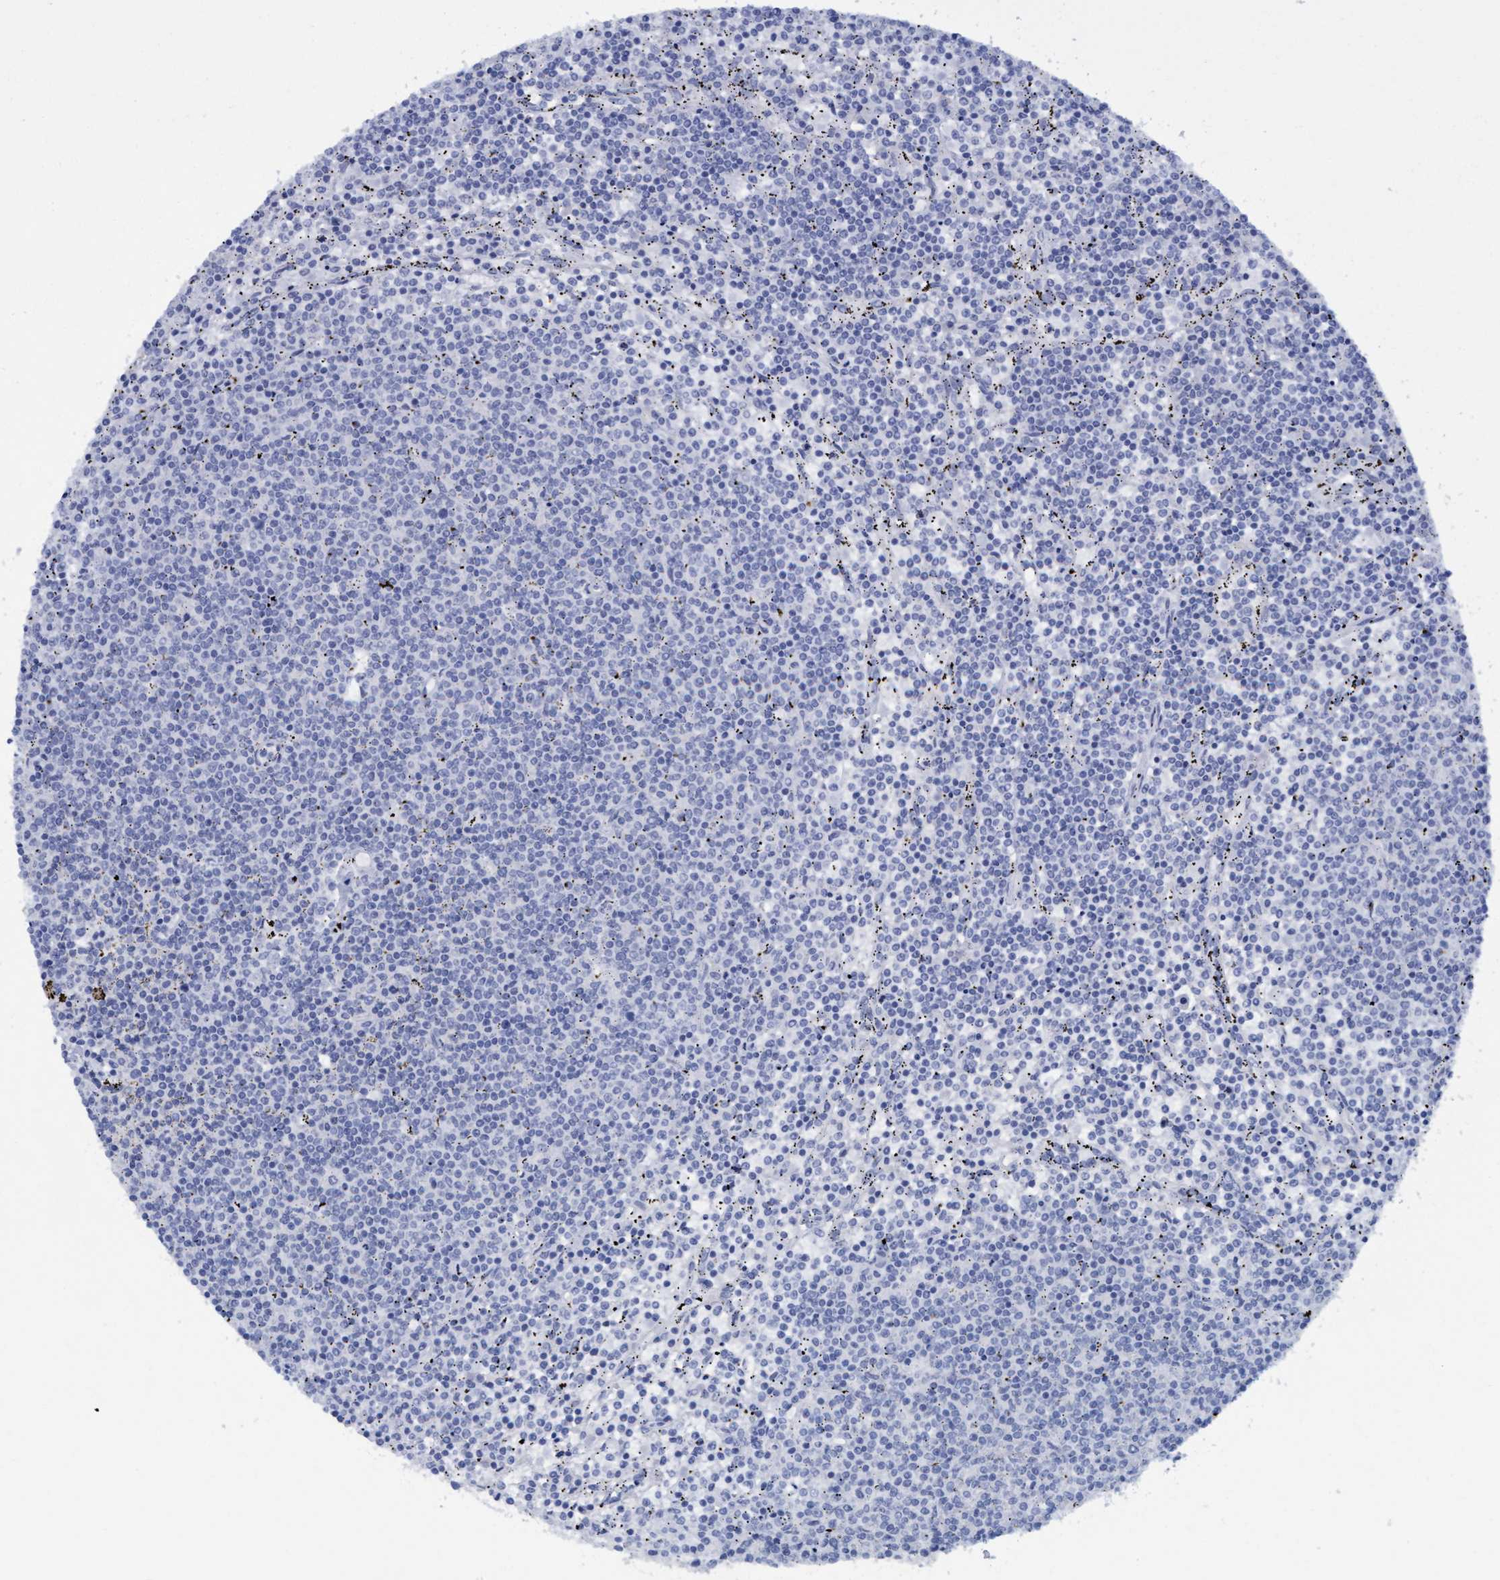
{"staining": {"intensity": "negative", "quantity": "none", "location": "none"}, "tissue": "lymphoma", "cell_type": "Tumor cells", "image_type": "cancer", "snomed": [{"axis": "morphology", "description": "Malignant lymphoma, non-Hodgkin's type, Low grade"}, {"axis": "topography", "description": "Spleen"}], "caption": "Photomicrograph shows no significant protein staining in tumor cells of low-grade malignant lymphoma, non-Hodgkin's type. Brightfield microscopy of immunohistochemistry (IHC) stained with DAB (3,3'-diaminobenzidine) (brown) and hematoxylin (blue), captured at high magnification.", "gene": "SSTR3", "patient": {"sex": "female", "age": 50}}